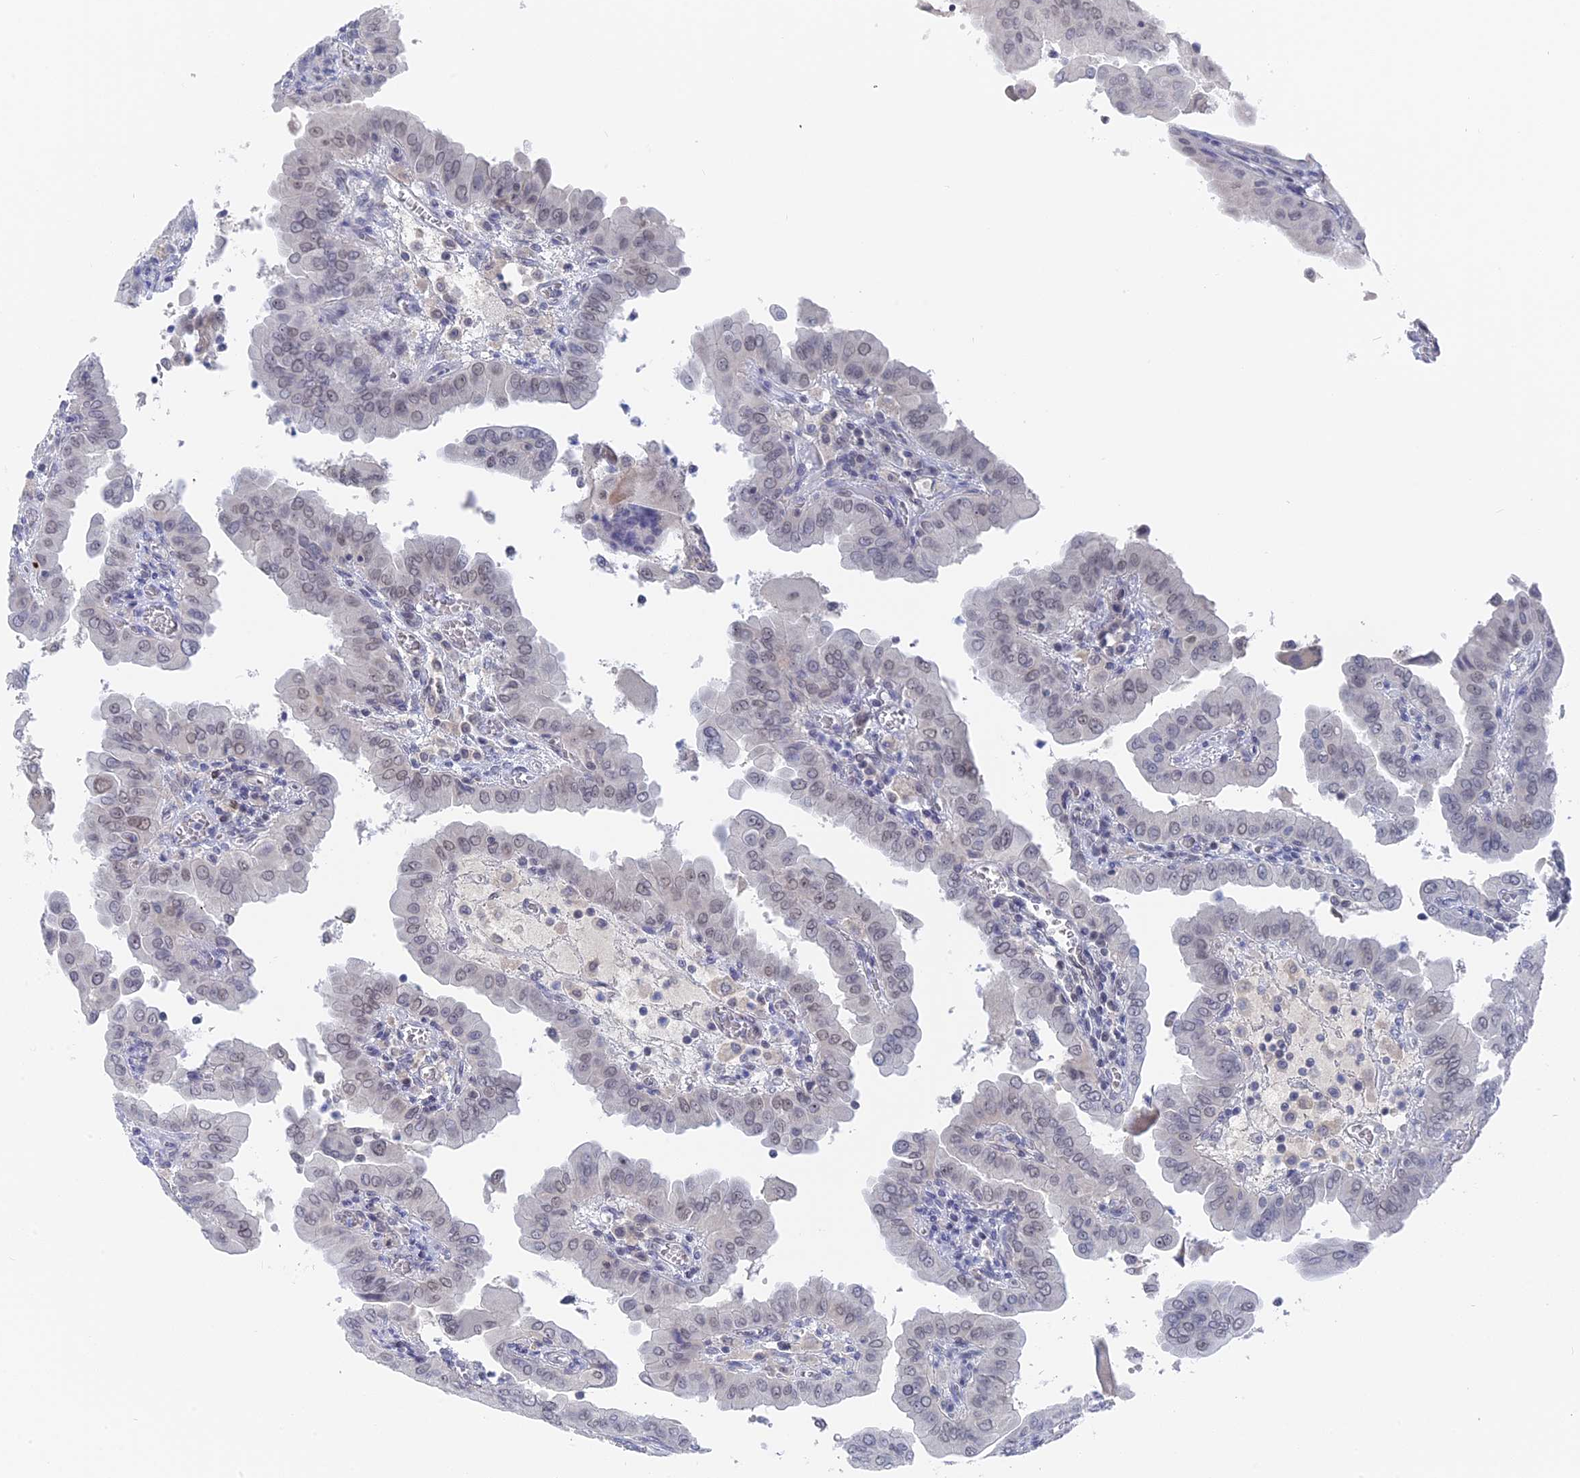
{"staining": {"intensity": "weak", "quantity": "25%-75%", "location": "nuclear"}, "tissue": "thyroid cancer", "cell_type": "Tumor cells", "image_type": "cancer", "snomed": [{"axis": "morphology", "description": "Papillary adenocarcinoma, NOS"}, {"axis": "topography", "description": "Thyroid gland"}], "caption": "Protein analysis of thyroid cancer (papillary adenocarcinoma) tissue displays weak nuclear positivity in about 25%-75% of tumor cells.", "gene": "BRD2", "patient": {"sex": "male", "age": 33}}